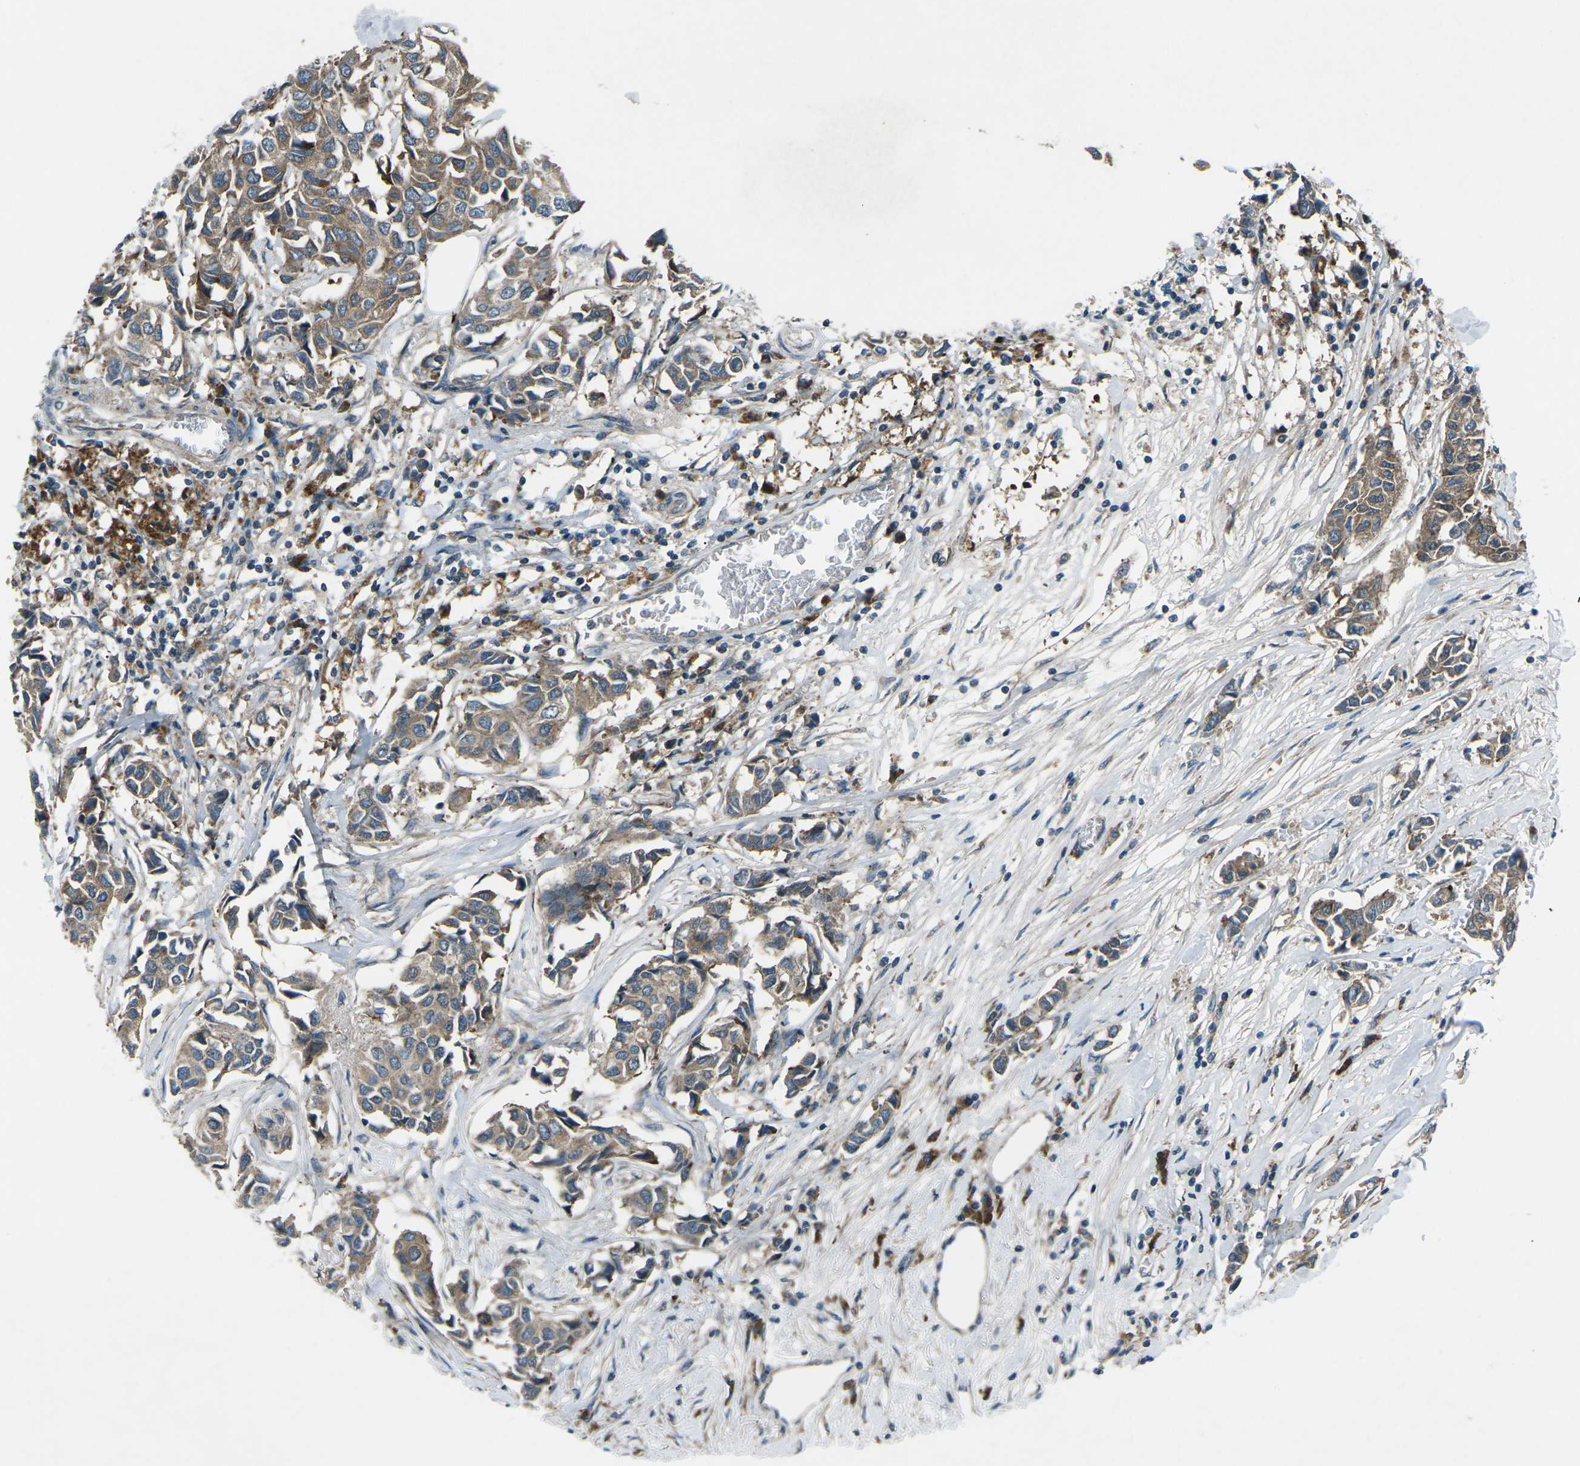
{"staining": {"intensity": "strong", "quantity": ">75%", "location": "cytoplasmic/membranous"}, "tissue": "breast cancer", "cell_type": "Tumor cells", "image_type": "cancer", "snomed": [{"axis": "morphology", "description": "Duct carcinoma"}, {"axis": "topography", "description": "Breast"}], "caption": "An immunohistochemistry (IHC) photomicrograph of tumor tissue is shown. Protein staining in brown highlights strong cytoplasmic/membranous positivity in breast intraductal carcinoma within tumor cells.", "gene": "CDK16", "patient": {"sex": "female", "age": 80}}